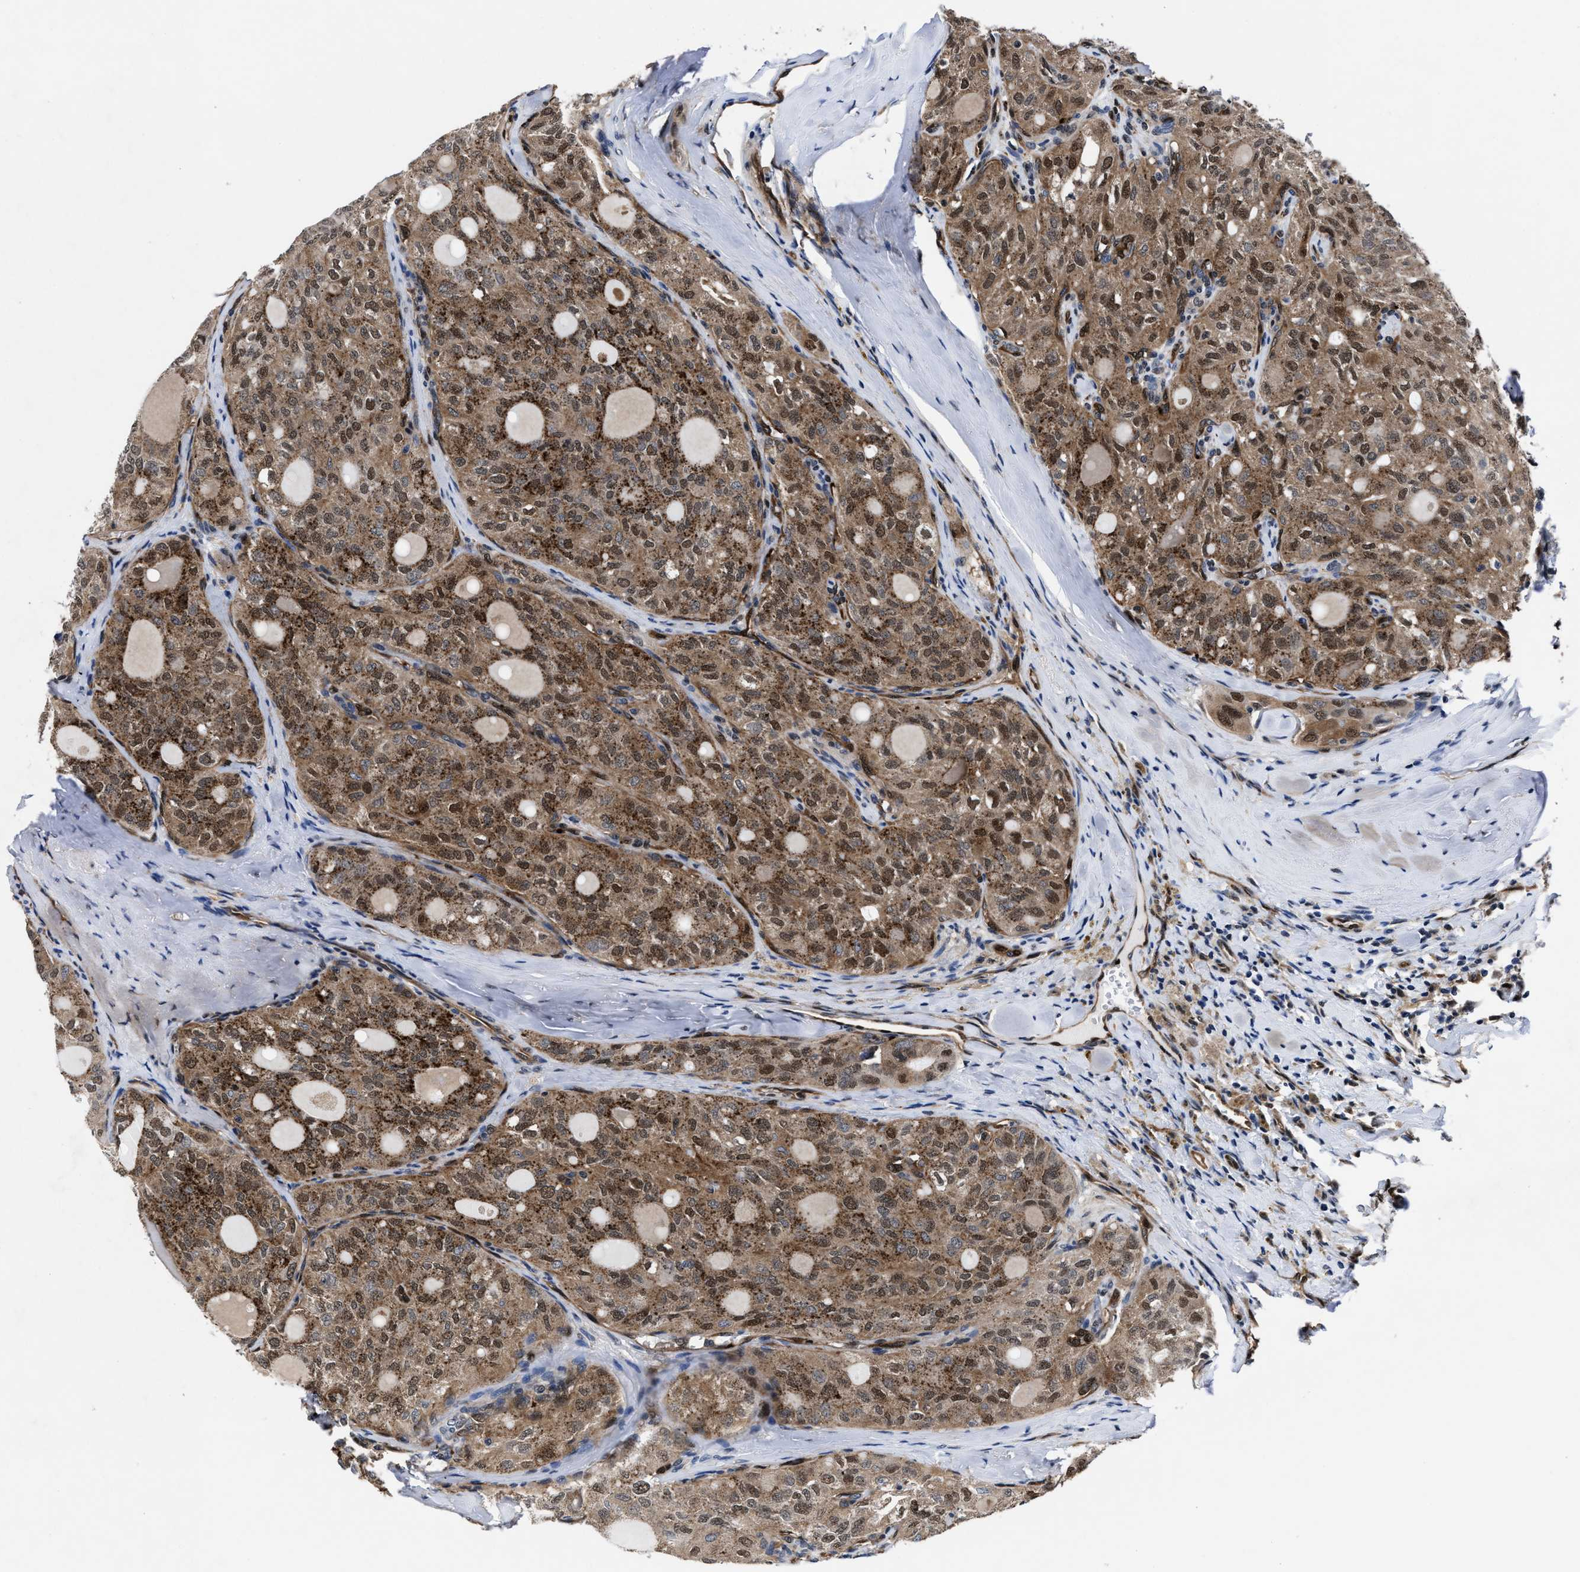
{"staining": {"intensity": "moderate", "quantity": ">75%", "location": "cytoplasmic/membranous,nuclear"}, "tissue": "thyroid cancer", "cell_type": "Tumor cells", "image_type": "cancer", "snomed": [{"axis": "morphology", "description": "Follicular adenoma carcinoma, NOS"}, {"axis": "topography", "description": "Thyroid gland"}], "caption": "Protein expression analysis of human thyroid cancer reveals moderate cytoplasmic/membranous and nuclear positivity in about >75% of tumor cells. (Stains: DAB in brown, nuclei in blue, Microscopy: brightfield microscopy at high magnification).", "gene": "ACLY", "patient": {"sex": "male", "age": 75}}